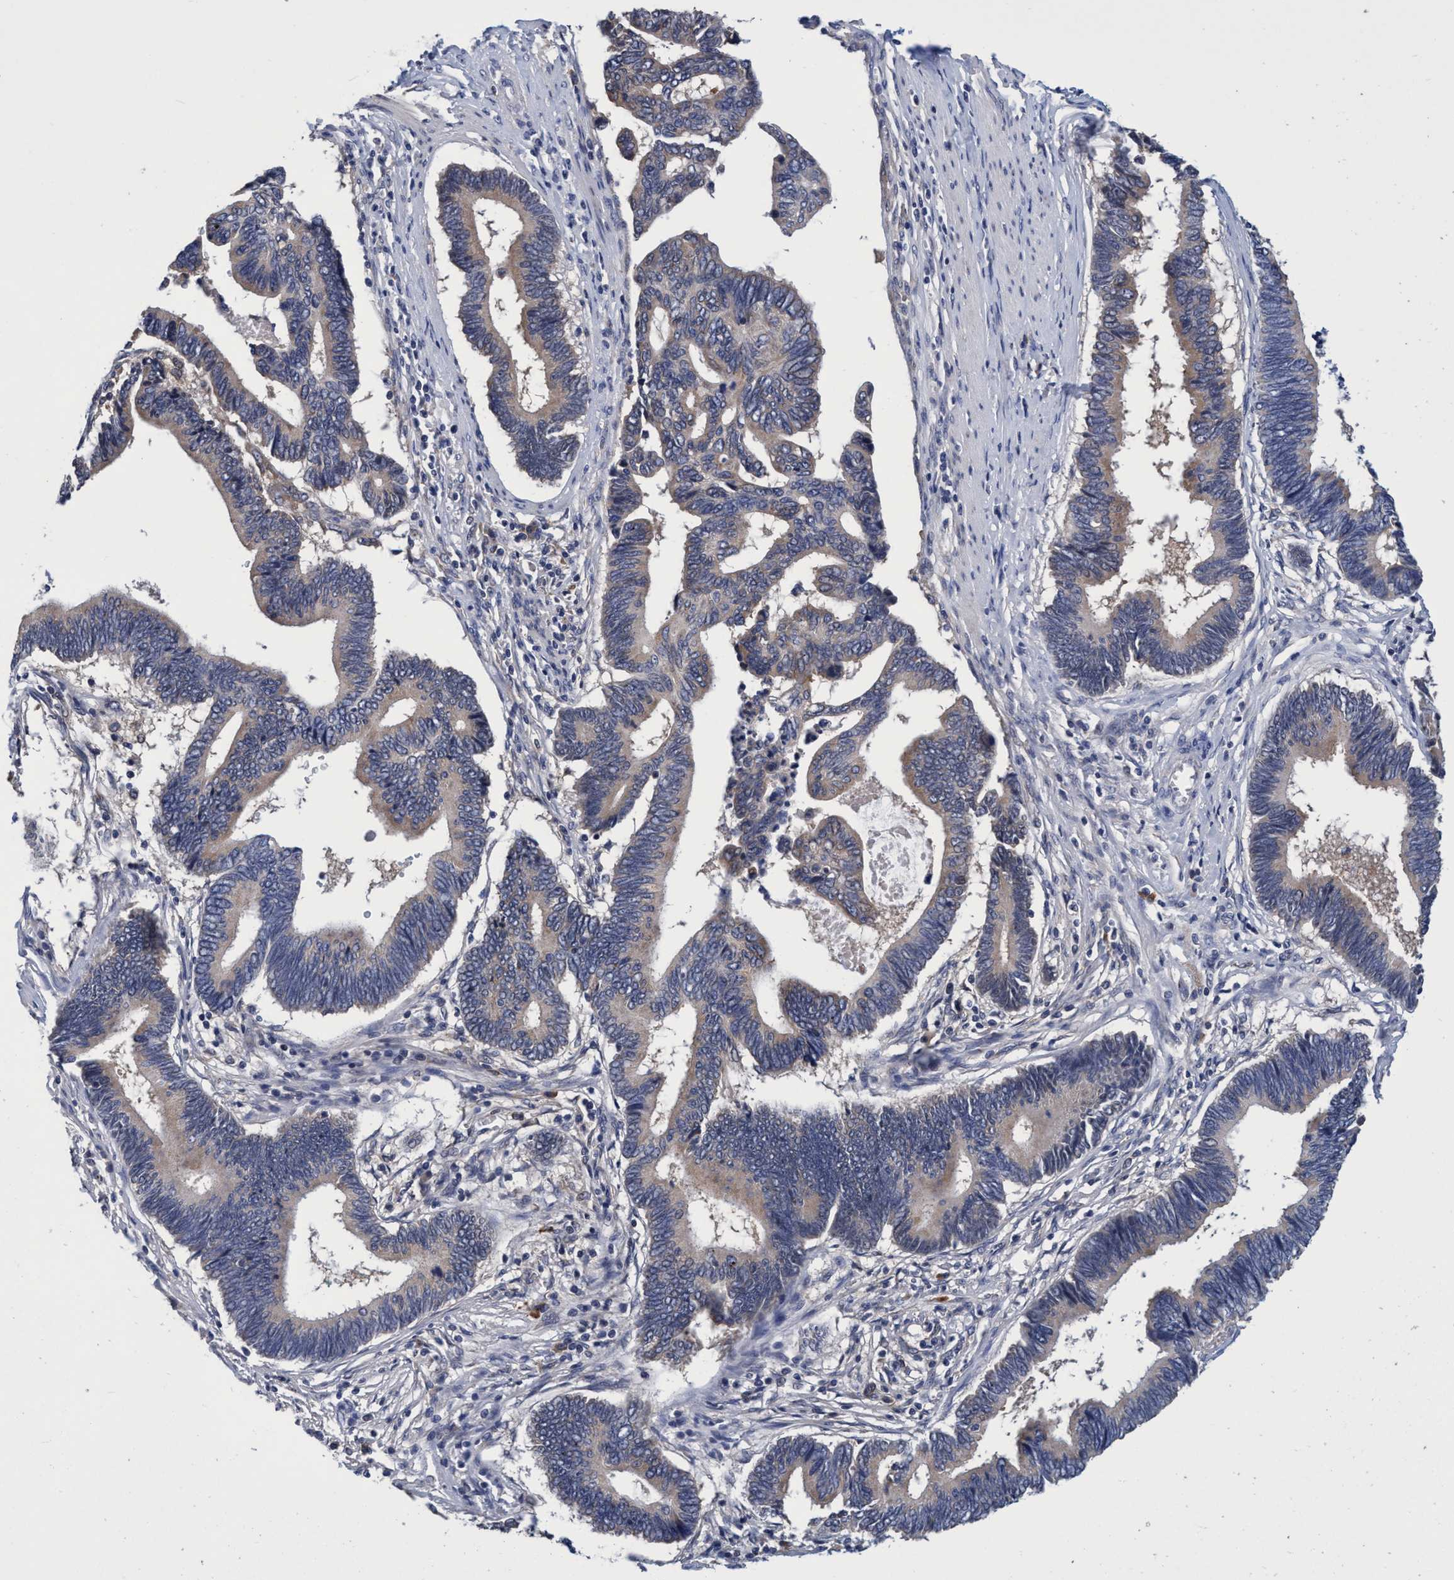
{"staining": {"intensity": "weak", "quantity": "25%-75%", "location": "cytoplasmic/membranous"}, "tissue": "pancreatic cancer", "cell_type": "Tumor cells", "image_type": "cancer", "snomed": [{"axis": "morphology", "description": "Adenocarcinoma, NOS"}, {"axis": "topography", "description": "Pancreas"}], "caption": "IHC (DAB (3,3'-diaminobenzidine)) staining of pancreatic cancer displays weak cytoplasmic/membranous protein positivity in approximately 25%-75% of tumor cells. (DAB IHC with brightfield microscopy, high magnification).", "gene": "CALCOCO2", "patient": {"sex": "female", "age": 70}}